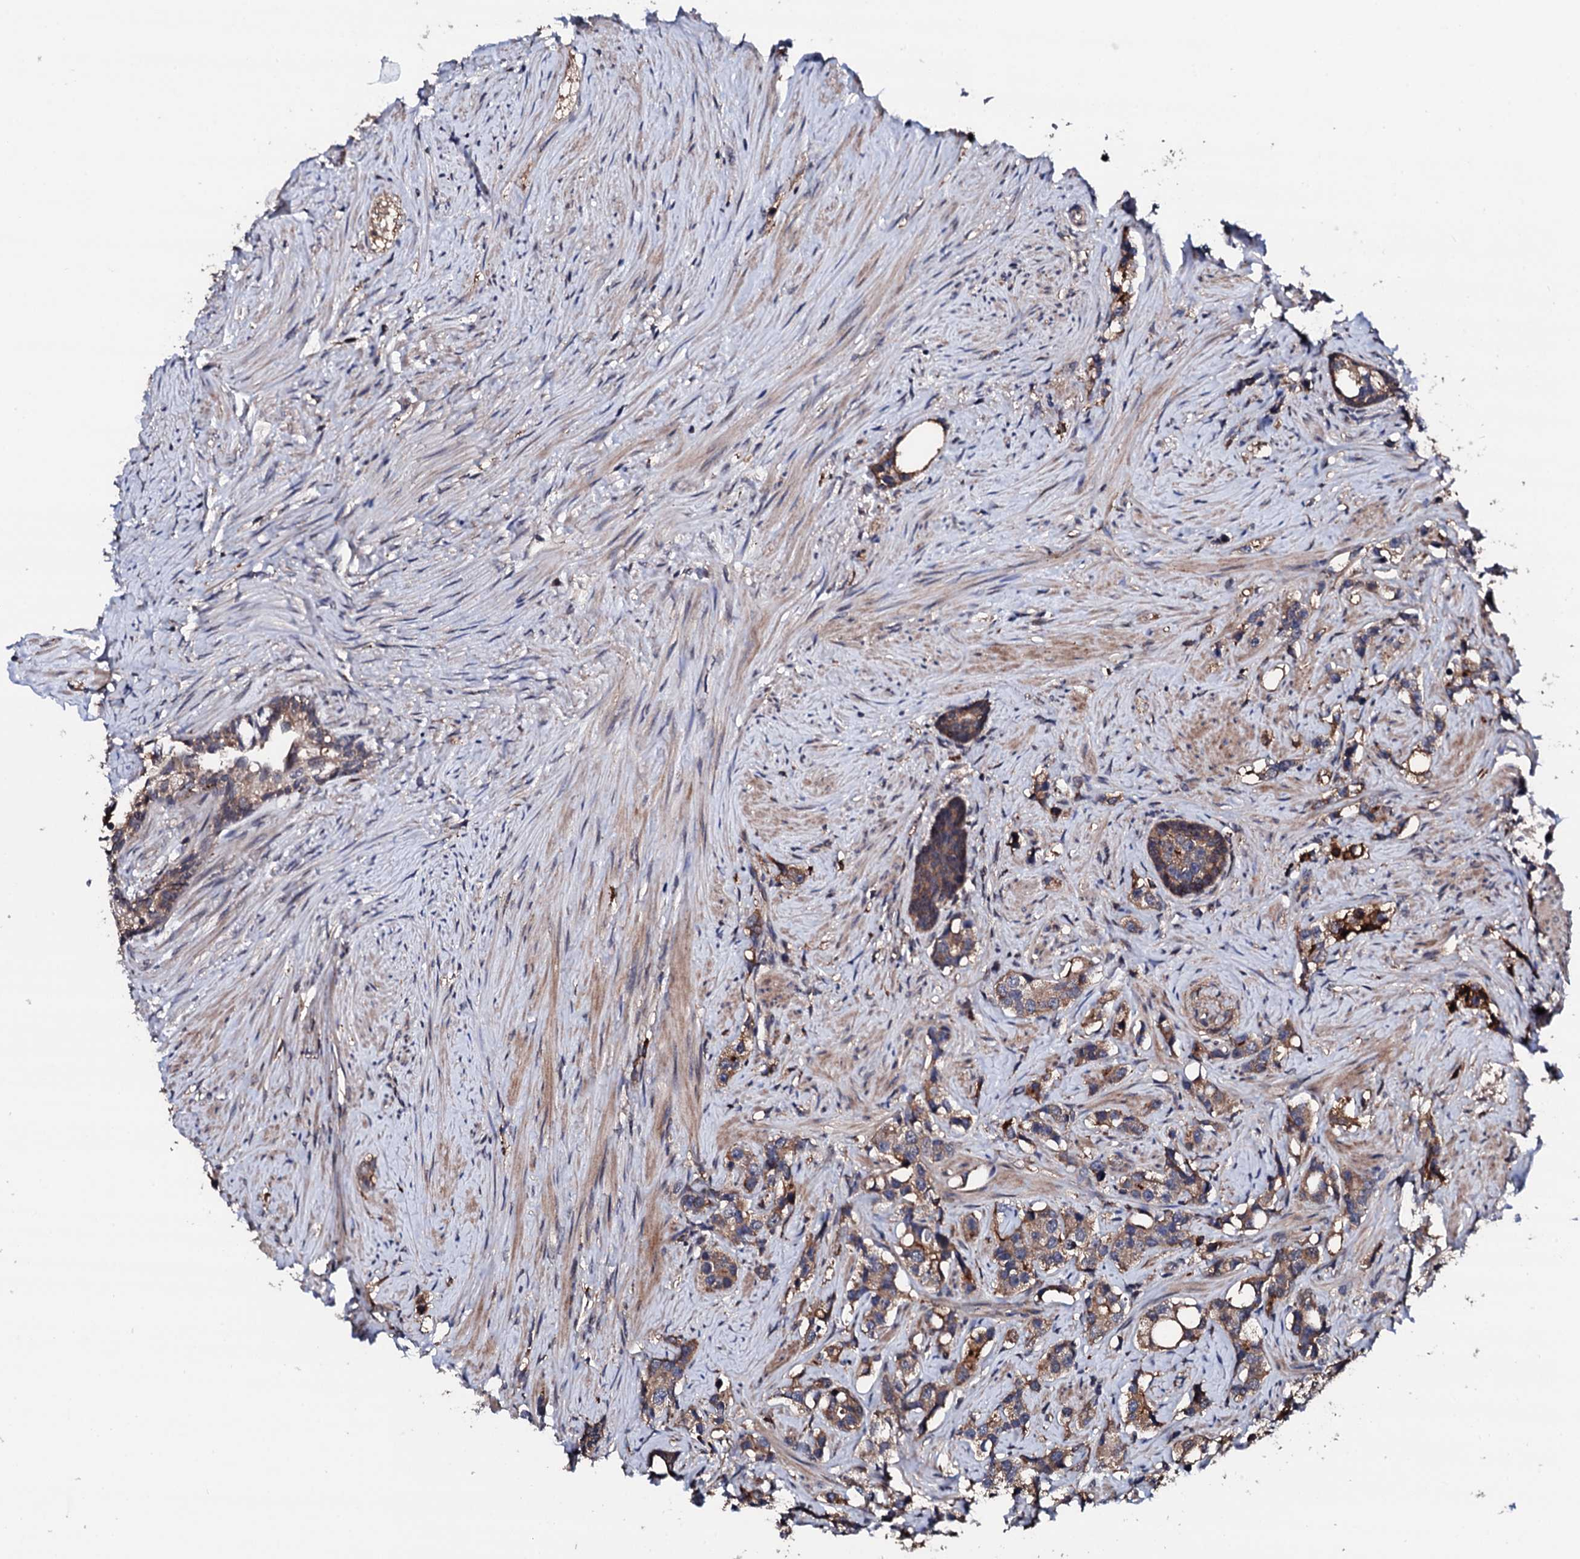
{"staining": {"intensity": "moderate", "quantity": ">75%", "location": "cytoplasmic/membranous"}, "tissue": "prostate cancer", "cell_type": "Tumor cells", "image_type": "cancer", "snomed": [{"axis": "morphology", "description": "Adenocarcinoma, High grade"}, {"axis": "topography", "description": "Prostate"}], "caption": "Tumor cells display medium levels of moderate cytoplasmic/membranous expression in approximately >75% of cells in prostate high-grade adenocarcinoma.", "gene": "EDC3", "patient": {"sex": "male", "age": 63}}